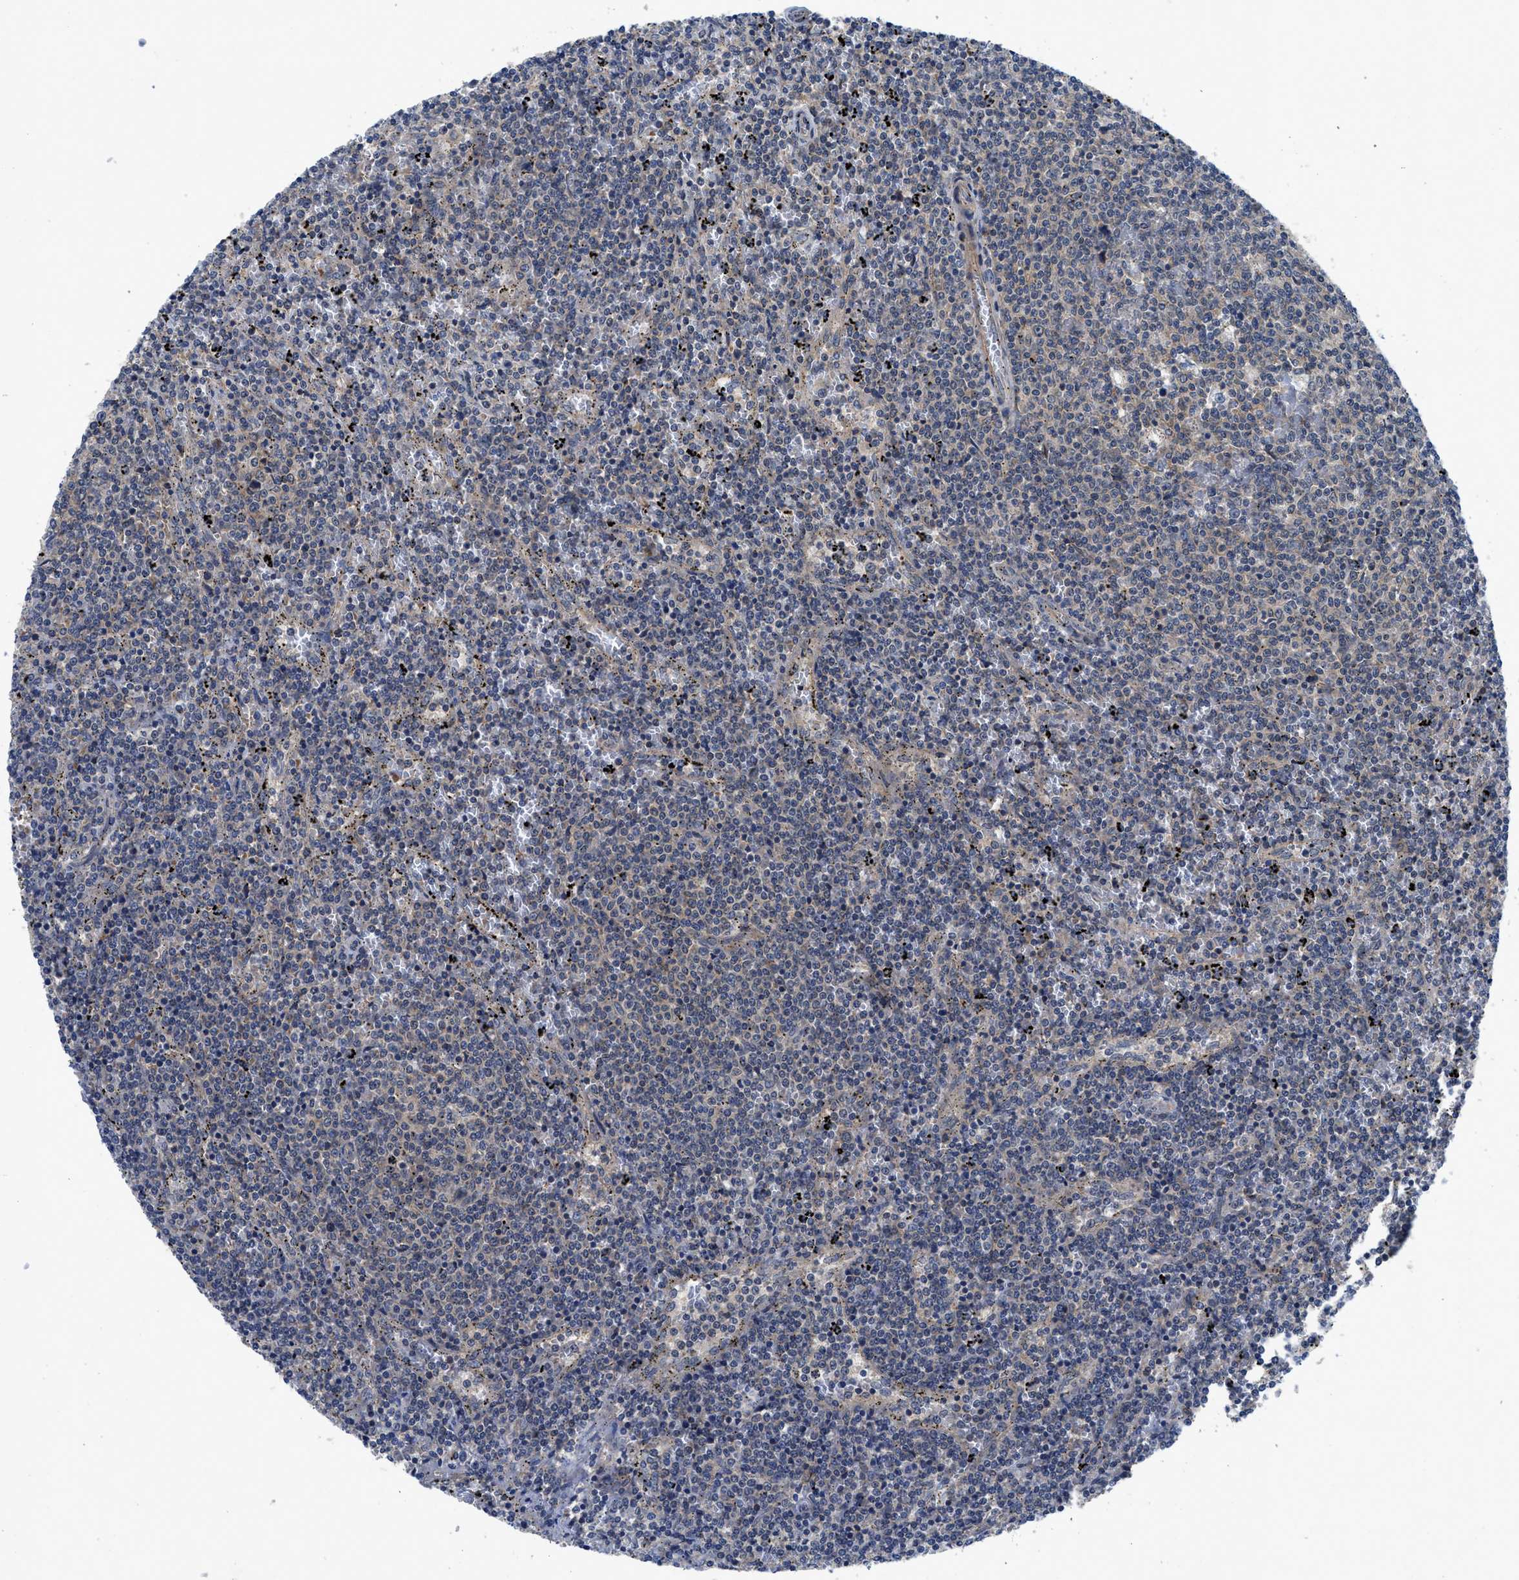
{"staining": {"intensity": "negative", "quantity": "none", "location": "none"}, "tissue": "lymphoma", "cell_type": "Tumor cells", "image_type": "cancer", "snomed": [{"axis": "morphology", "description": "Malignant lymphoma, non-Hodgkin's type, Low grade"}, {"axis": "topography", "description": "Spleen"}], "caption": "Immunohistochemistry histopathology image of neoplastic tissue: low-grade malignant lymphoma, non-Hodgkin's type stained with DAB (3,3'-diaminobenzidine) shows no significant protein positivity in tumor cells.", "gene": "PANX1", "patient": {"sex": "female", "age": 50}}